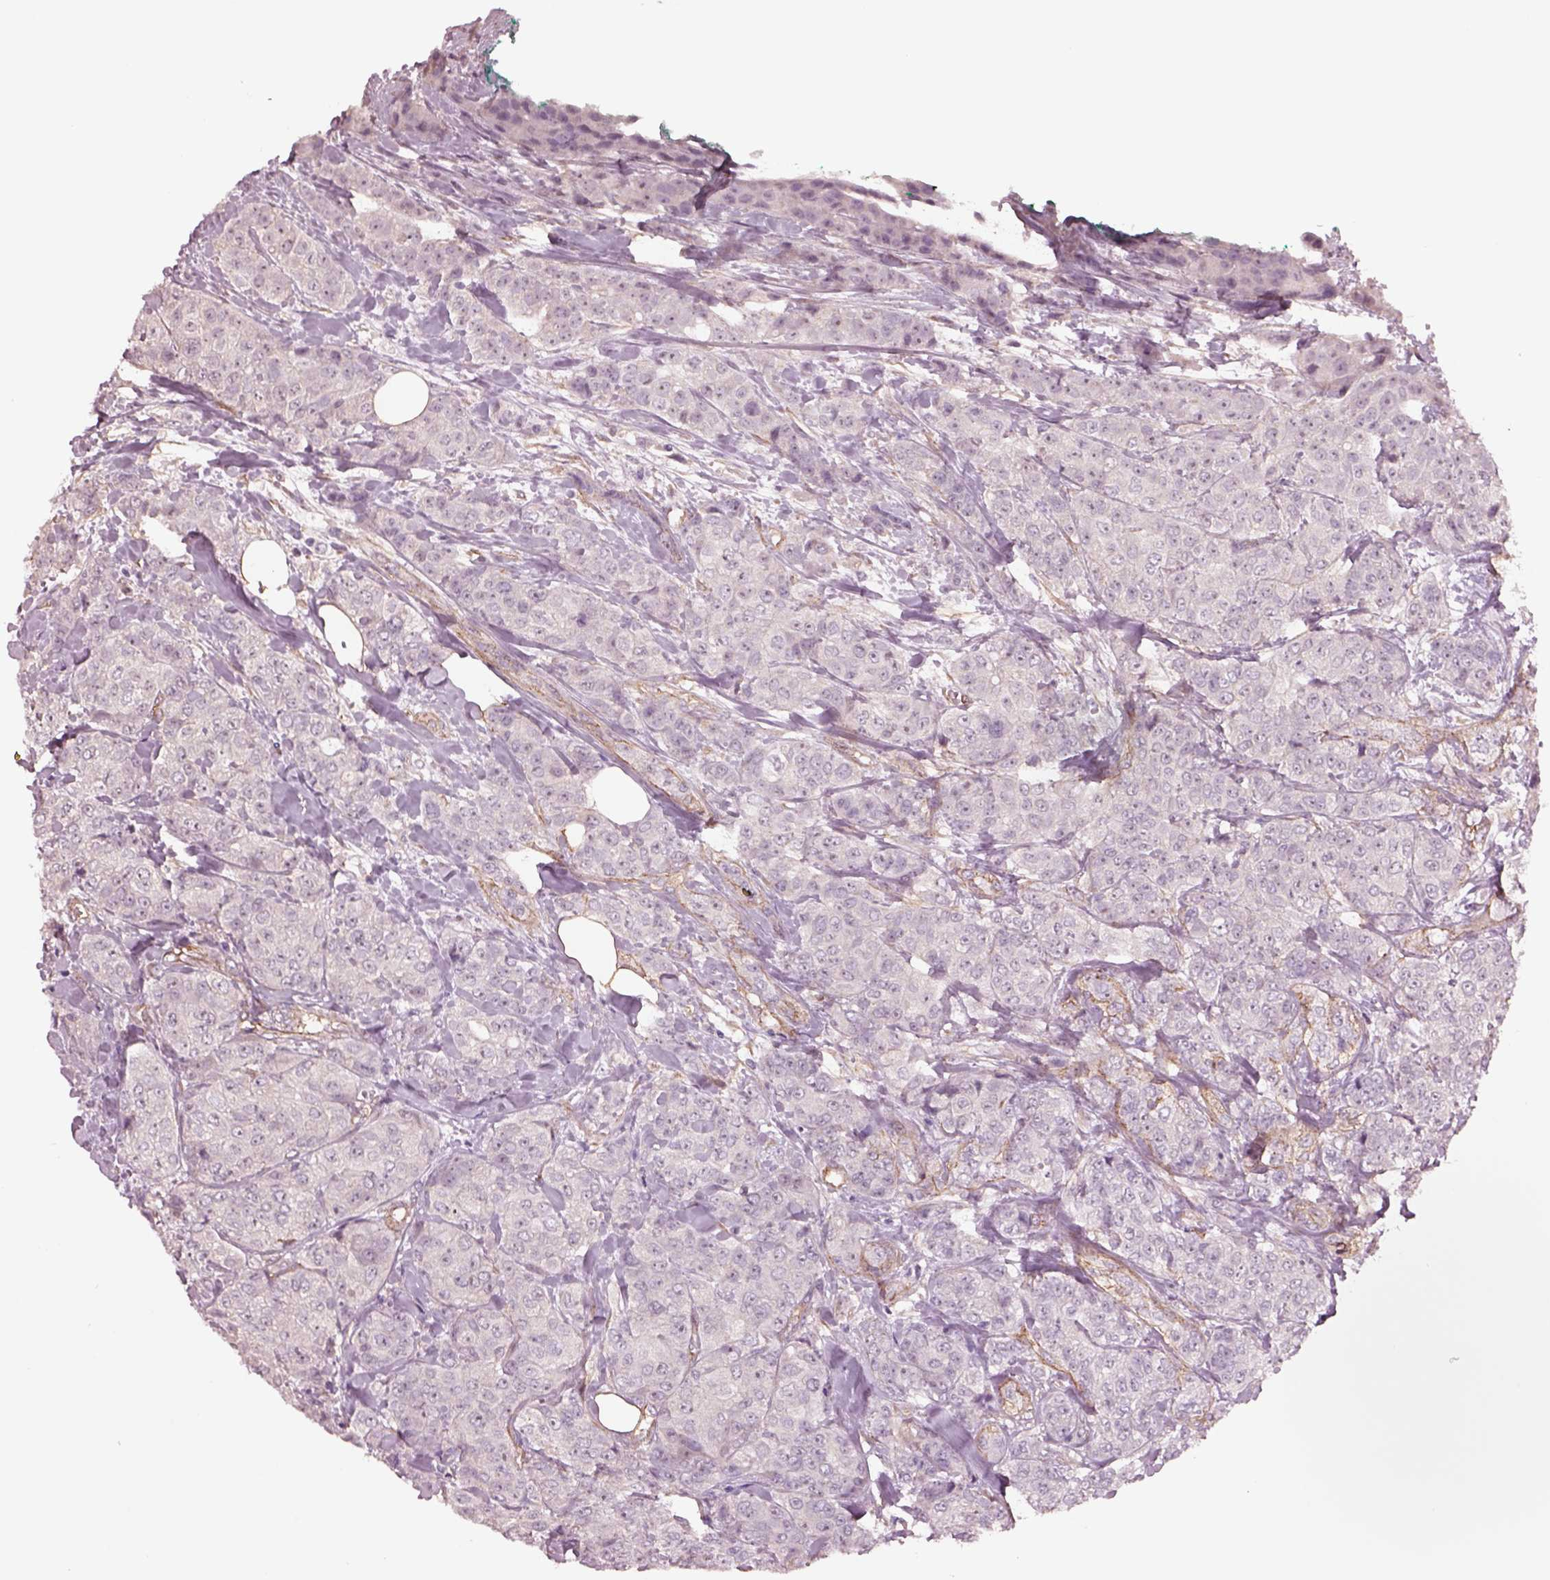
{"staining": {"intensity": "negative", "quantity": "none", "location": "none"}, "tissue": "breast cancer", "cell_type": "Tumor cells", "image_type": "cancer", "snomed": [{"axis": "morphology", "description": "Duct carcinoma"}, {"axis": "topography", "description": "Breast"}], "caption": "The histopathology image exhibits no significant staining in tumor cells of breast cancer. Nuclei are stained in blue.", "gene": "HTR1B", "patient": {"sex": "female", "age": 43}}